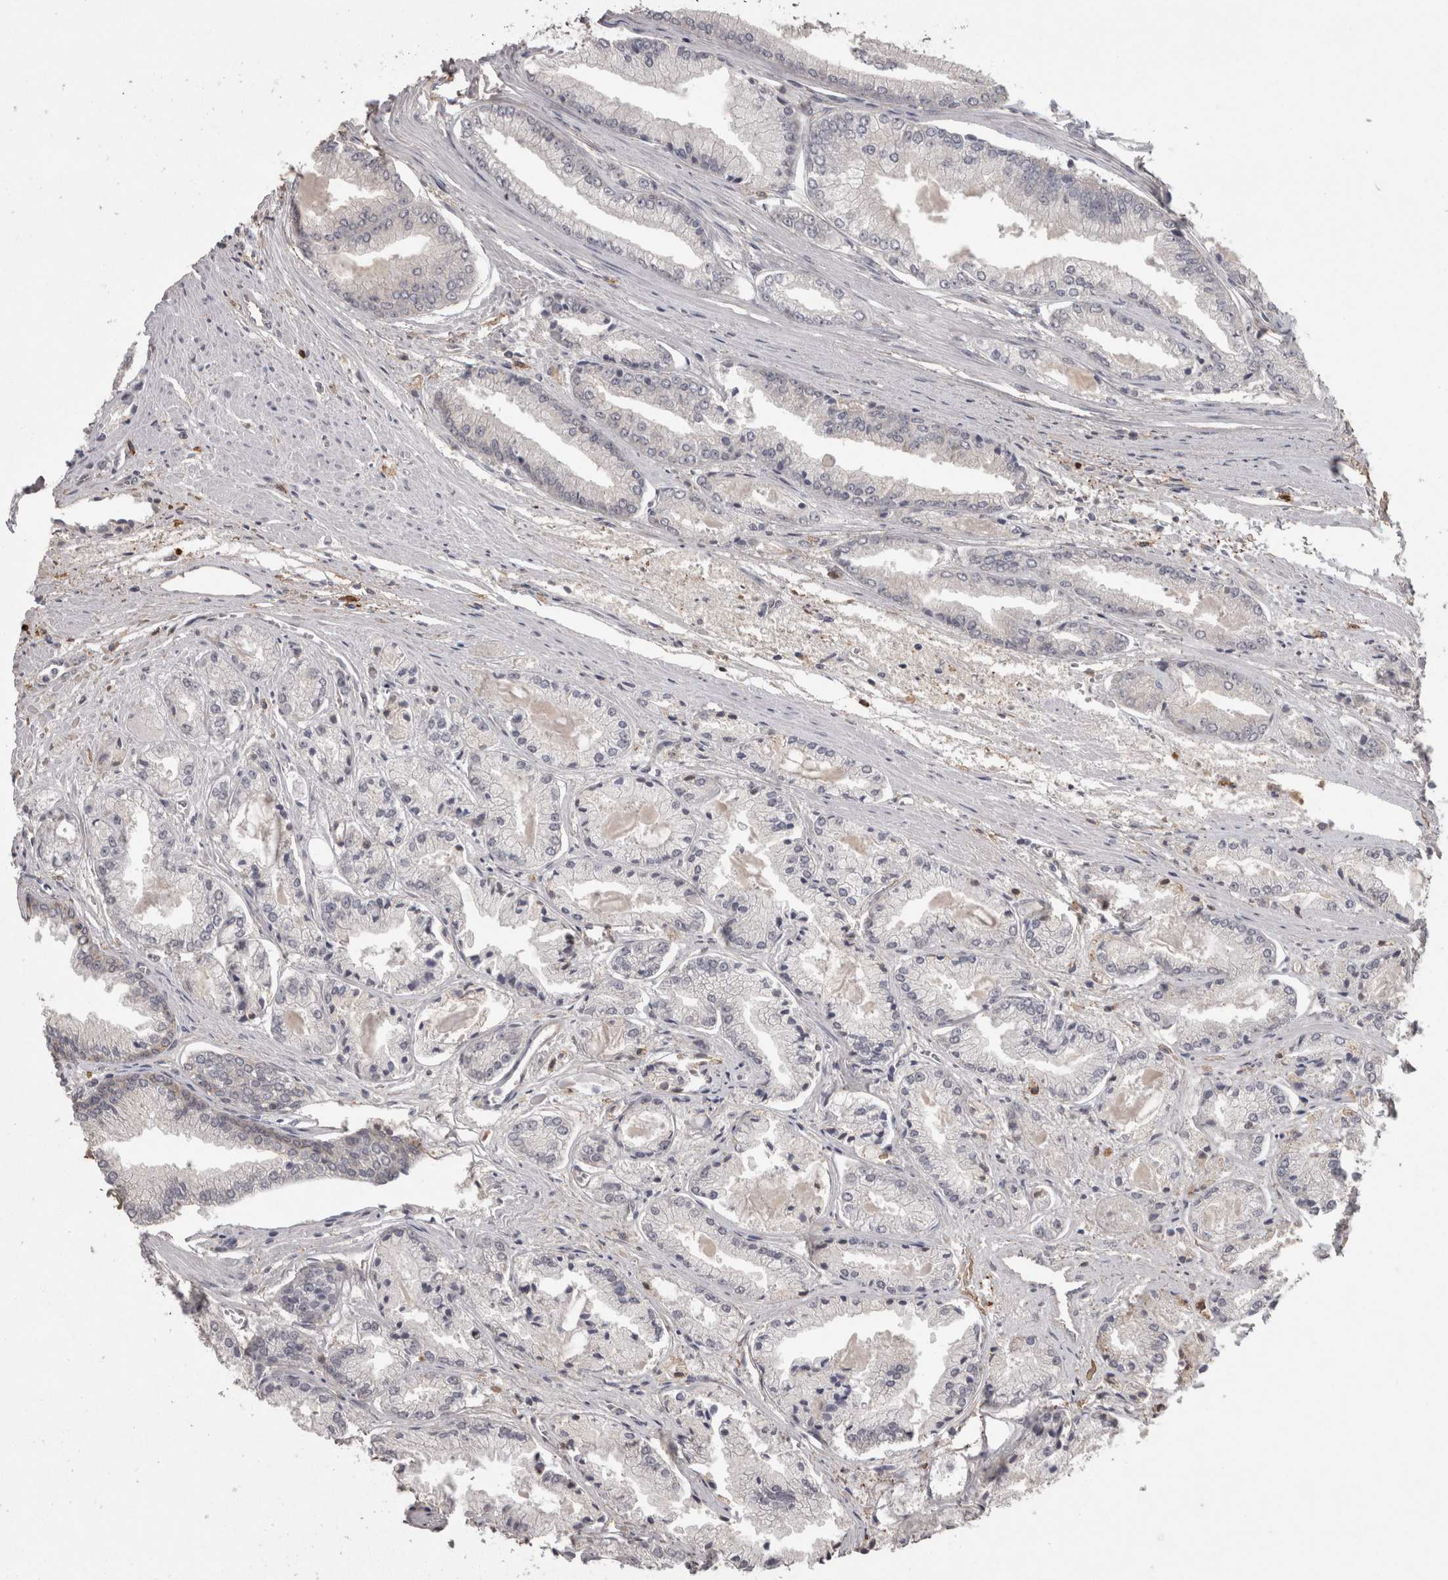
{"staining": {"intensity": "negative", "quantity": "none", "location": "none"}, "tissue": "prostate cancer", "cell_type": "Tumor cells", "image_type": "cancer", "snomed": [{"axis": "morphology", "description": "Adenocarcinoma, Low grade"}, {"axis": "topography", "description": "Prostate"}], "caption": "The histopathology image reveals no staining of tumor cells in prostate cancer.", "gene": "PON3", "patient": {"sex": "male", "age": 52}}